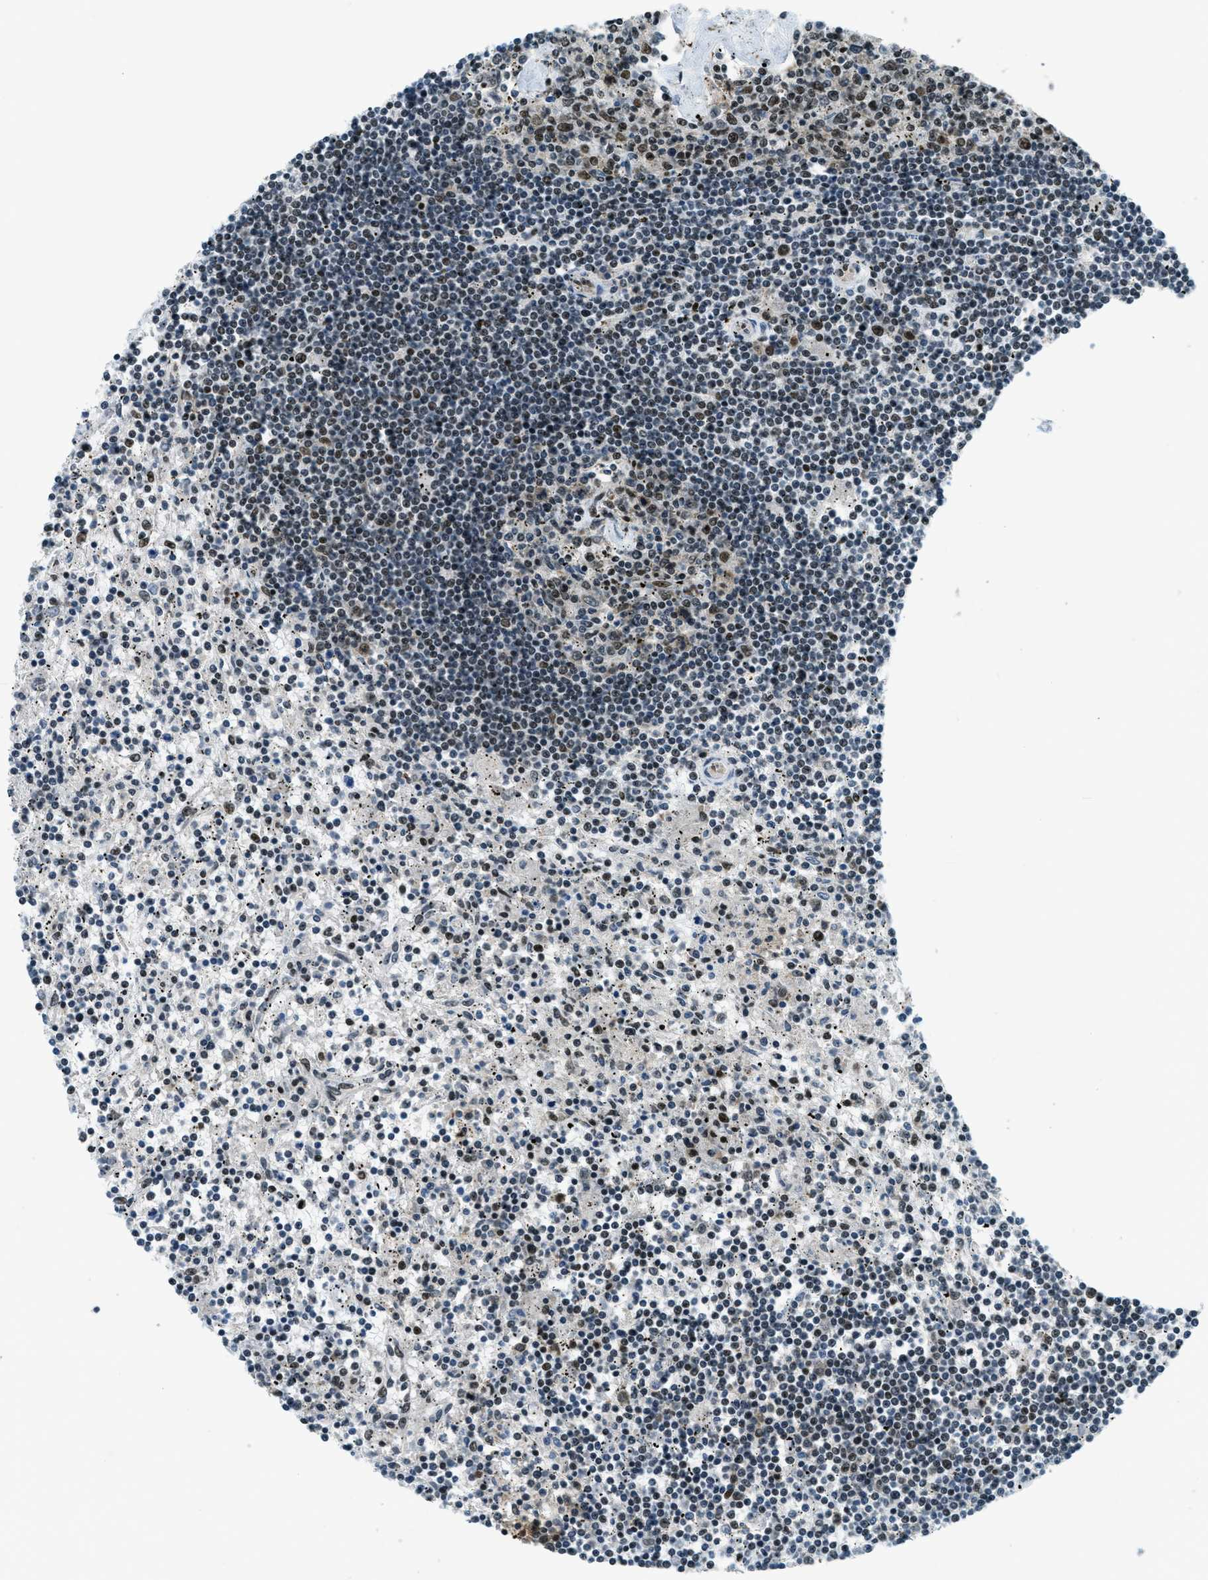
{"staining": {"intensity": "weak", "quantity": "<25%", "location": "nuclear"}, "tissue": "lymphoma", "cell_type": "Tumor cells", "image_type": "cancer", "snomed": [{"axis": "morphology", "description": "Malignant lymphoma, non-Hodgkin's type, Low grade"}, {"axis": "topography", "description": "Spleen"}], "caption": "Low-grade malignant lymphoma, non-Hodgkin's type stained for a protein using IHC reveals no staining tumor cells.", "gene": "KLF6", "patient": {"sex": "male", "age": 76}}